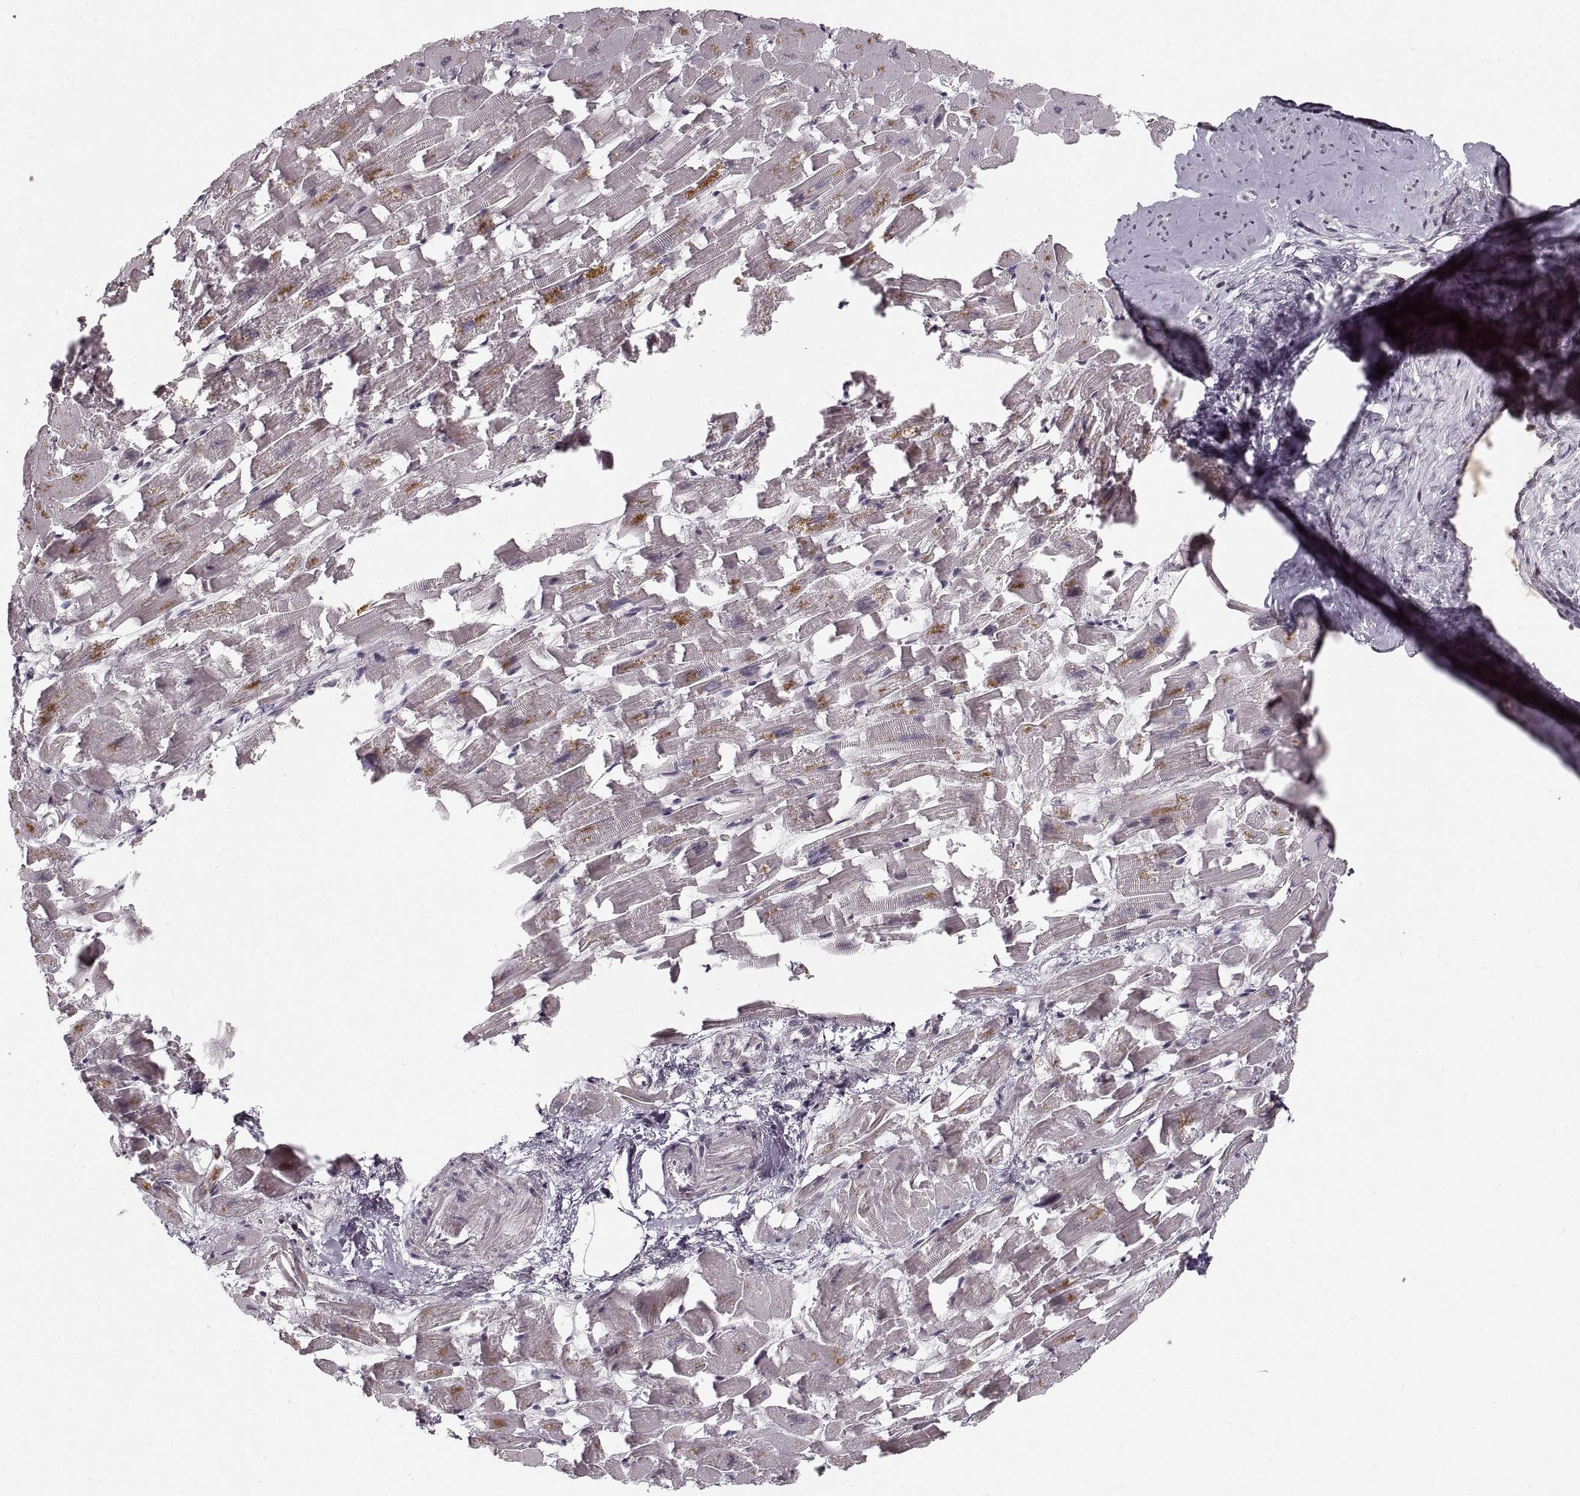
{"staining": {"intensity": "negative", "quantity": "none", "location": "none"}, "tissue": "heart muscle", "cell_type": "Cardiomyocytes", "image_type": "normal", "snomed": [{"axis": "morphology", "description": "Normal tissue, NOS"}, {"axis": "topography", "description": "Heart"}], "caption": "DAB (3,3'-diaminobenzidine) immunohistochemical staining of benign human heart muscle reveals no significant expression in cardiomyocytes. (Stains: DAB (3,3'-diaminobenzidine) IHC with hematoxylin counter stain, Microscopy: brightfield microscopy at high magnification).", "gene": "ASIC3", "patient": {"sex": "female", "age": 64}}